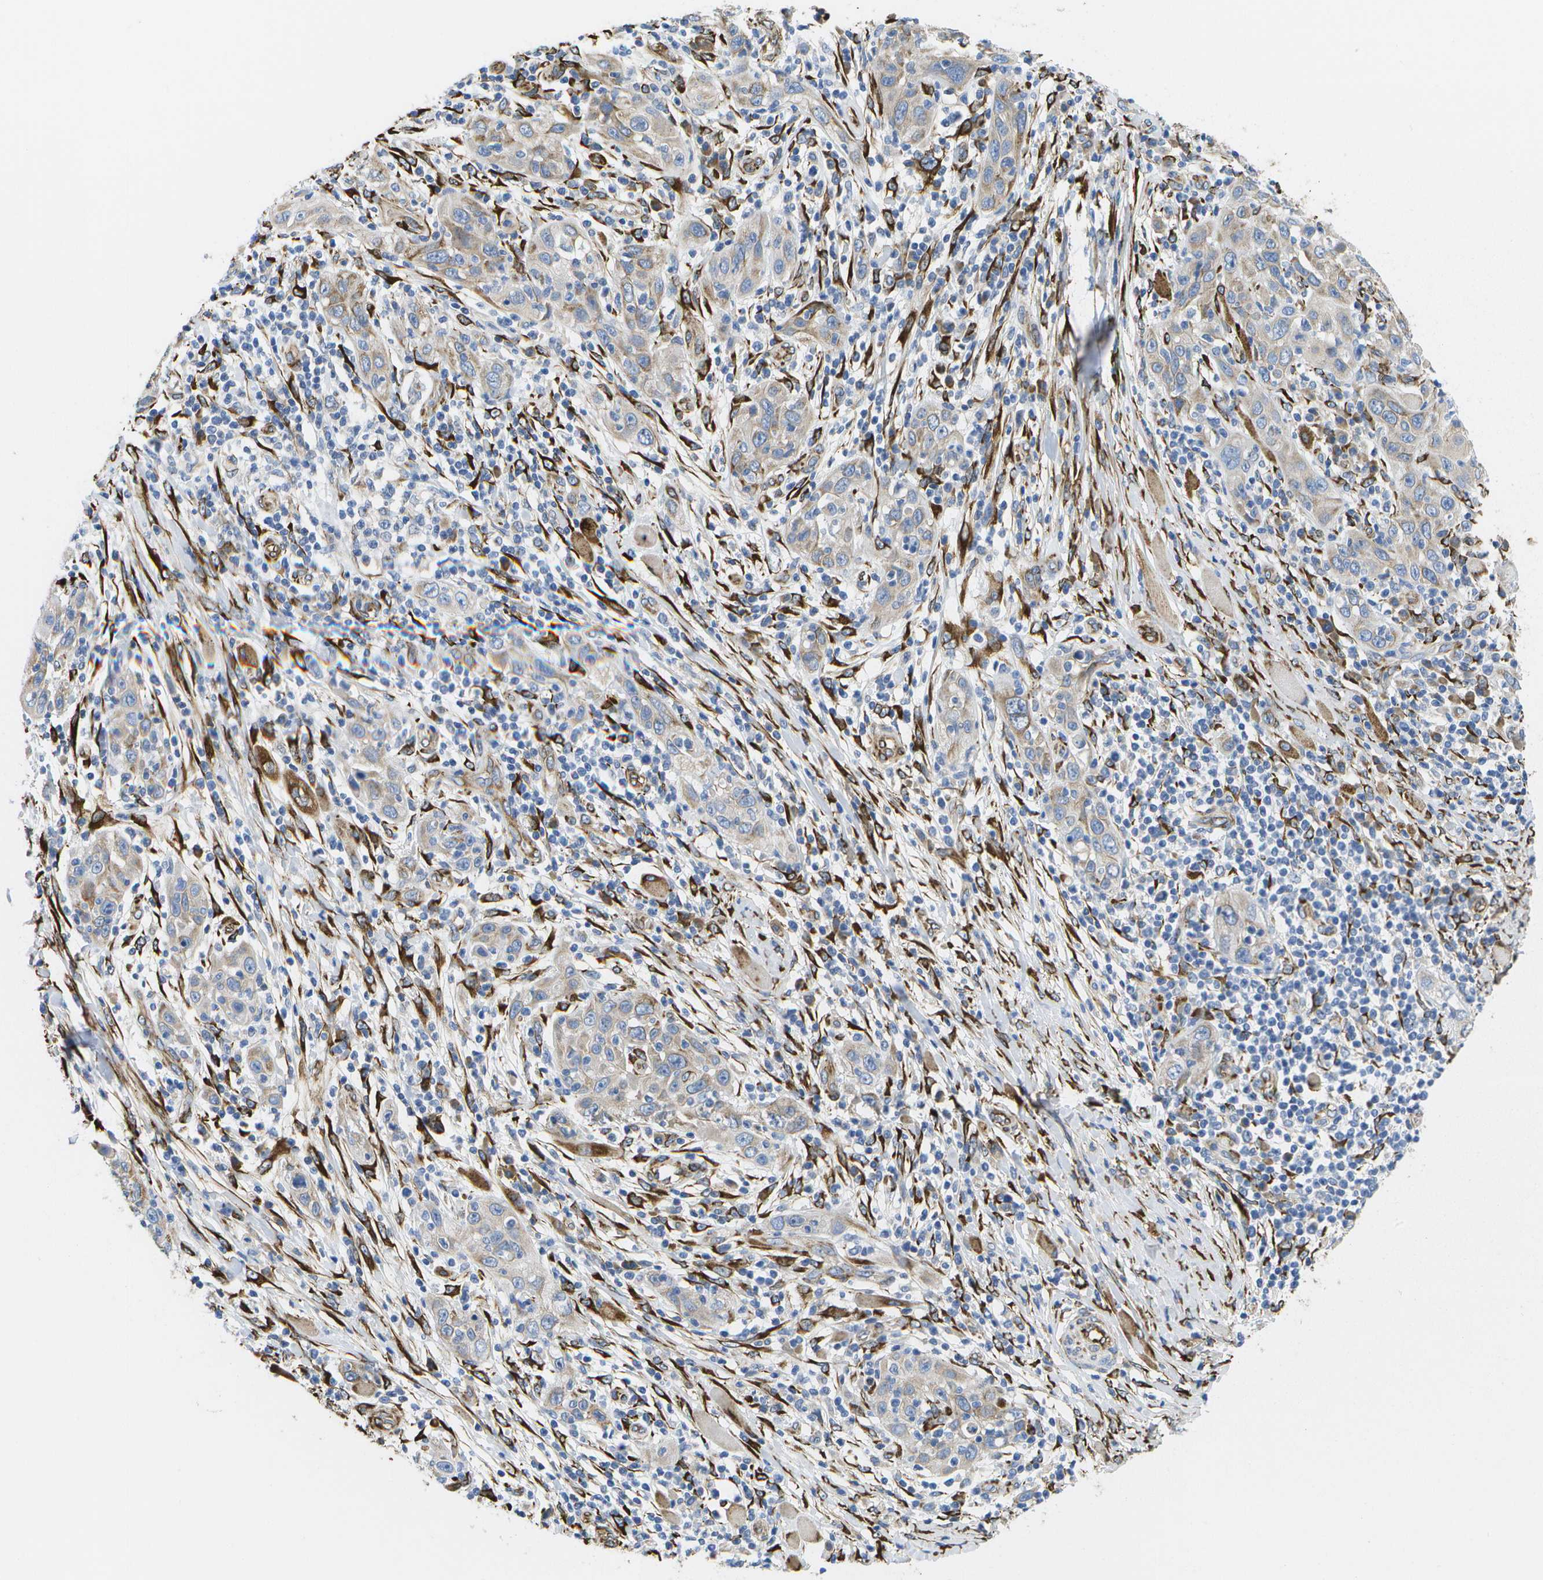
{"staining": {"intensity": "weak", "quantity": "<25%", "location": "cytoplasmic/membranous"}, "tissue": "skin cancer", "cell_type": "Tumor cells", "image_type": "cancer", "snomed": [{"axis": "morphology", "description": "Squamous cell carcinoma, NOS"}, {"axis": "topography", "description": "Skin"}], "caption": "Skin cancer (squamous cell carcinoma) was stained to show a protein in brown. There is no significant positivity in tumor cells.", "gene": "ZDHHC17", "patient": {"sex": "female", "age": 88}}